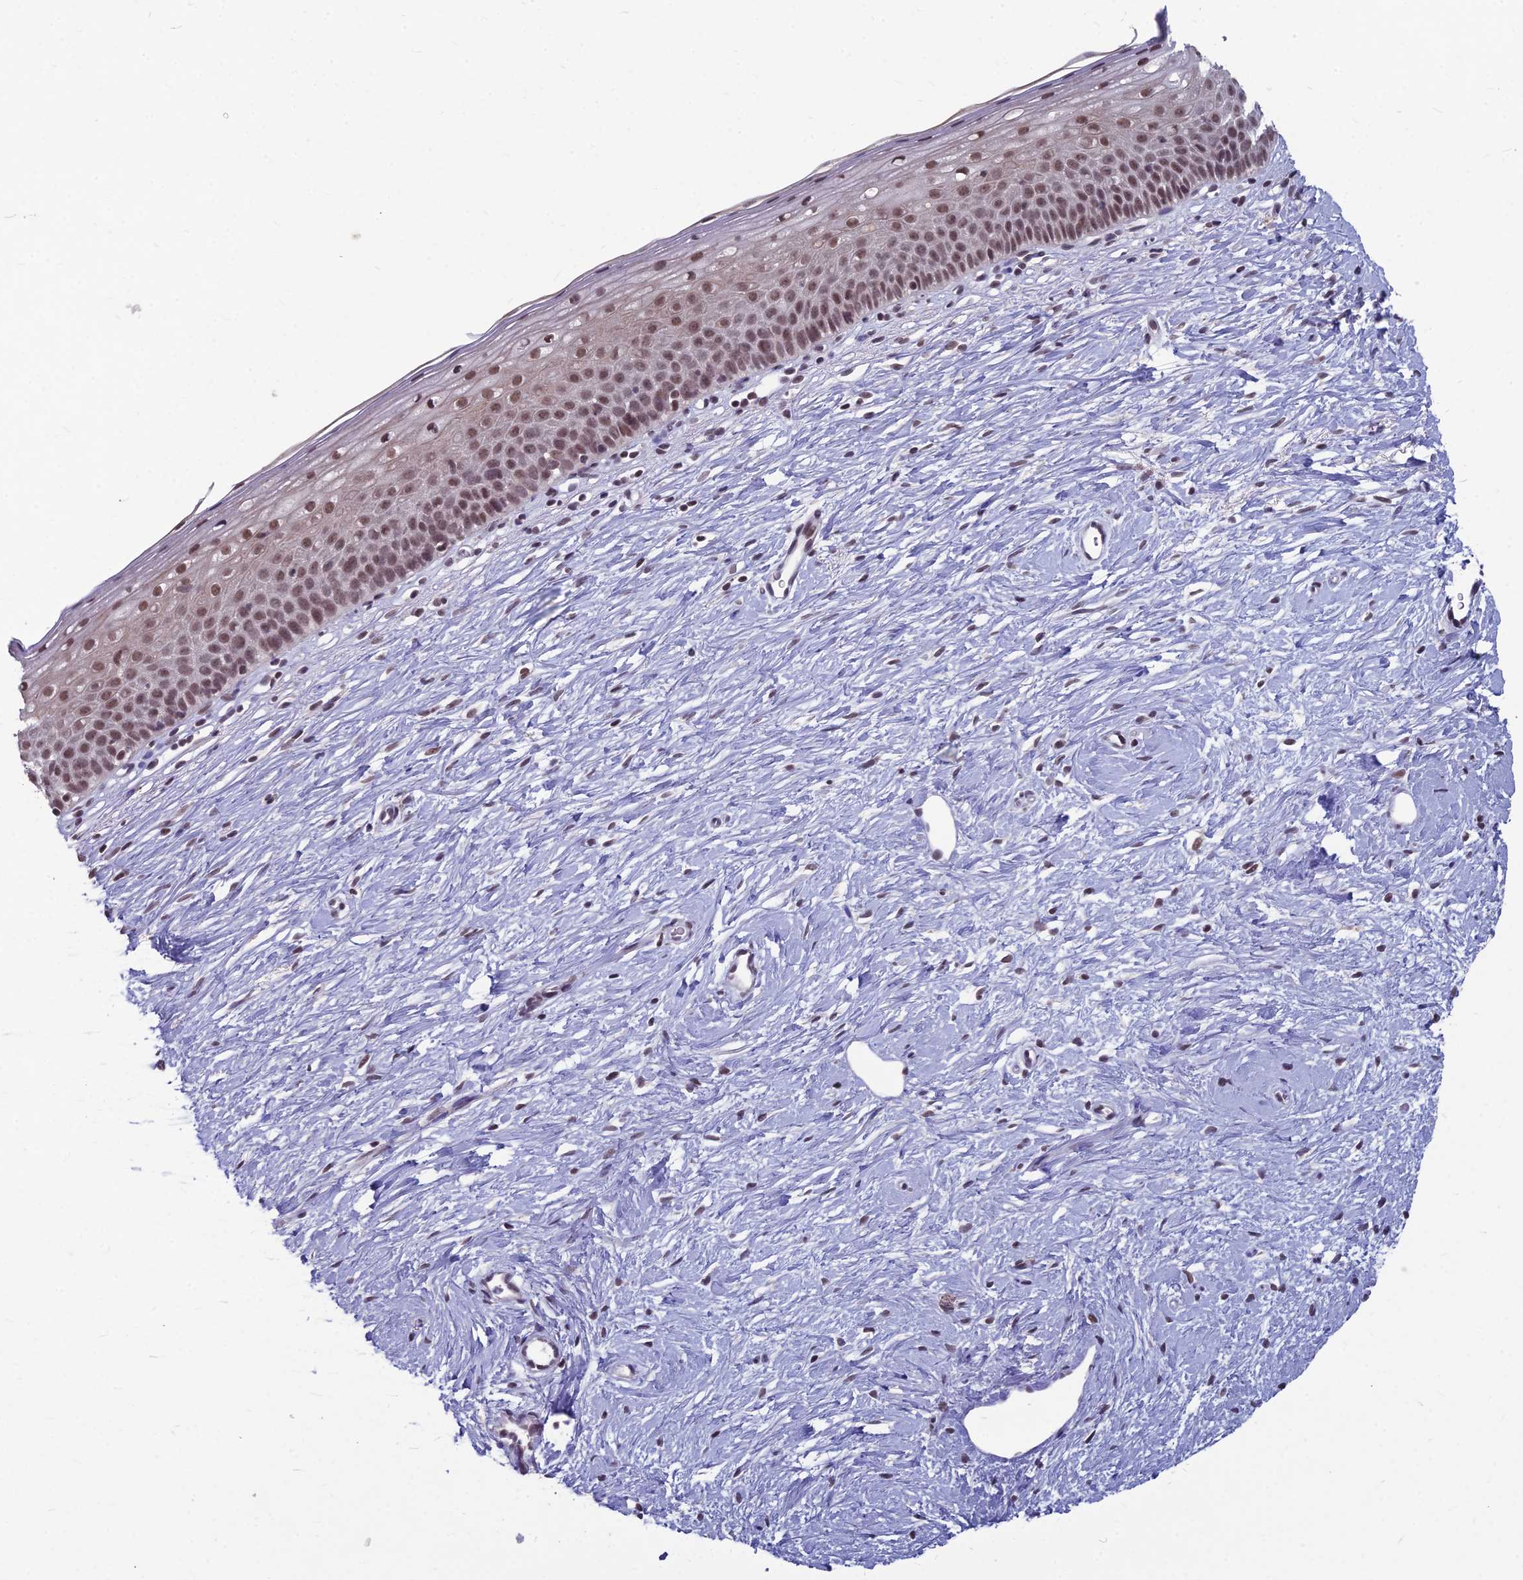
{"staining": {"intensity": "moderate", "quantity": ">75%", "location": "nuclear"}, "tissue": "cervix", "cell_type": "Squamous epithelial cells", "image_type": "normal", "snomed": [{"axis": "morphology", "description": "Normal tissue, NOS"}, {"axis": "topography", "description": "Cervix"}], "caption": "IHC of unremarkable human cervix displays medium levels of moderate nuclear staining in approximately >75% of squamous epithelial cells. (Stains: DAB in brown, nuclei in blue, Microscopy: brightfield microscopy at high magnification).", "gene": "KAT7", "patient": {"sex": "female", "age": 57}}